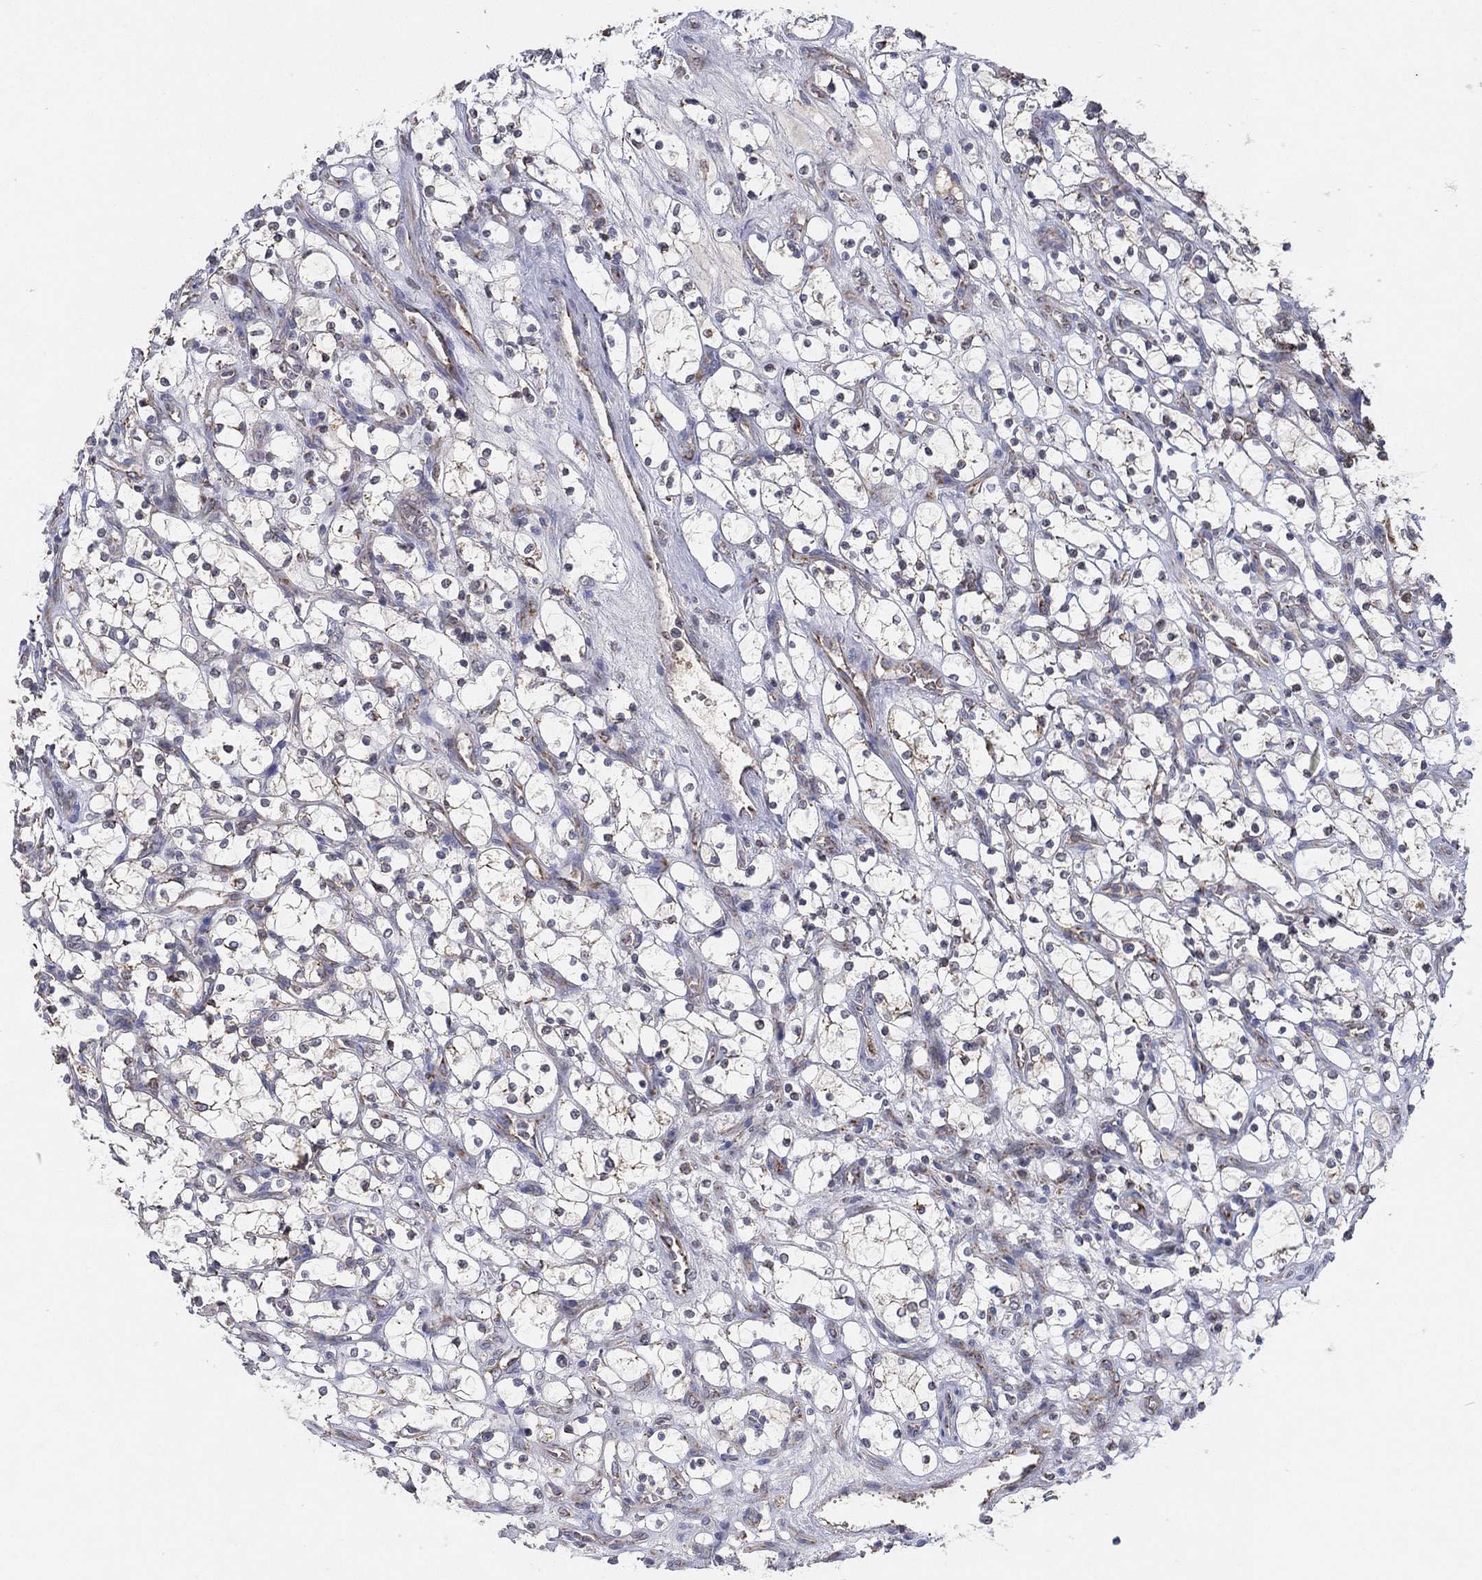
{"staining": {"intensity": "negative", "quantity": "none", "location": "none"}, "tissue": "renal cancer", "cell_type": "Tumor cells", "image_type": "cancer", "snomed": [{"axis": "morphology", "description": "Adenocarcinoma, NOS"}, {"axis": "topography", "description": "Kidney"}], "caption": "The micrograph reveals no significant staining in tumor cells of renal adenocarcinoma. (Stains: DAB (3,3'-diaminobenzidine) IHC with hematoxylin counter stain, Microscopy: brightfield microscopy at high magnification).", "gene": "PSMG4", "patient": {"sex": "female", "age": 69}}